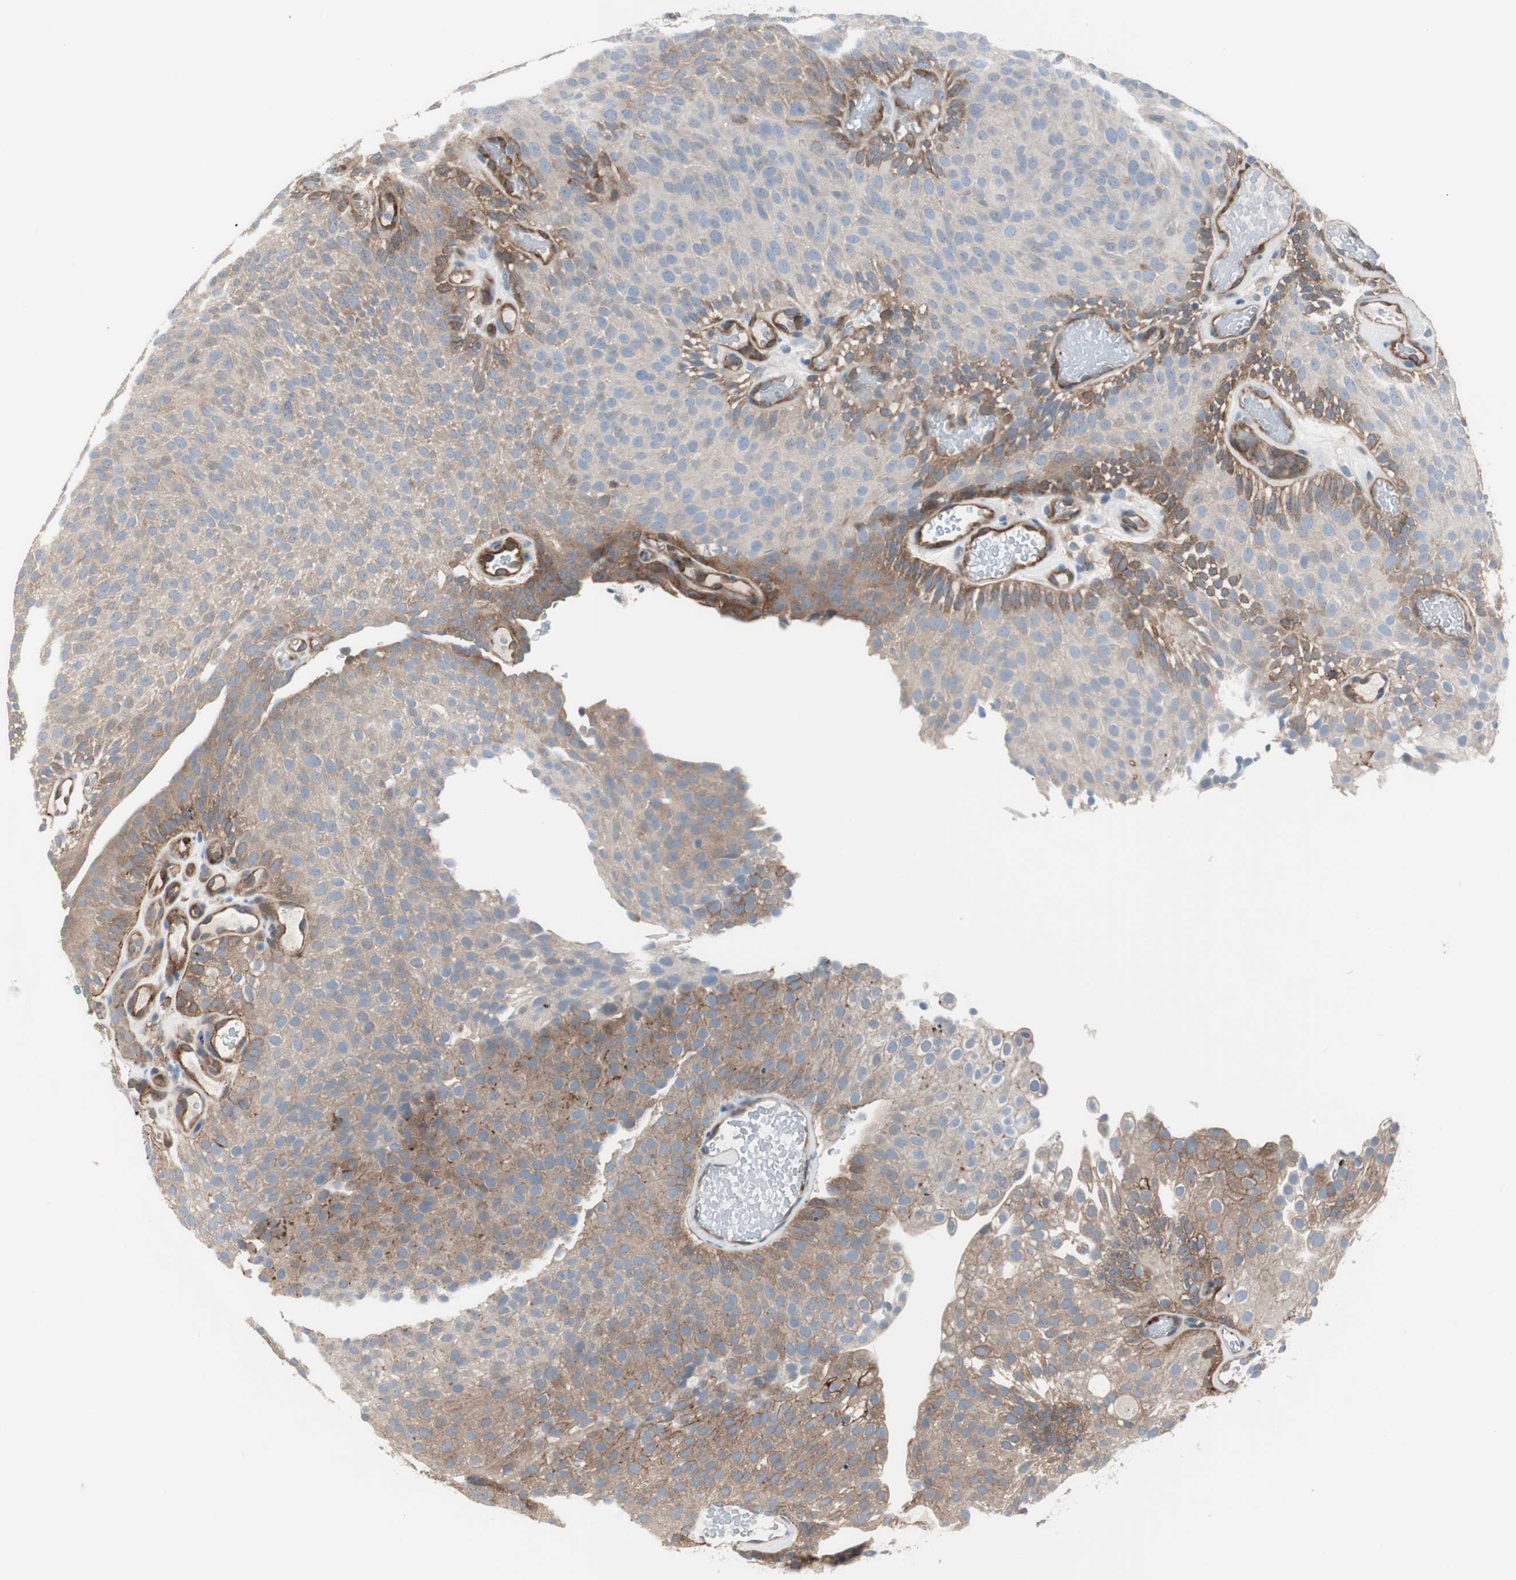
{"staining": {"intensity": "moderate", "quantity": ">75%", "location": "cytoplasmic/membranous"}, "tissue": "urothelial cancer", "cell_type": "Tumor cells", "image_type": "cancer", "snomed": [{"axis": "morphology", "description": "Urothelial carcinoma, Low grade"}, {"axis": "topography", "description": "Urinary bladder"}], "caption": "This is an image of immunohistochemistry (IHC) staining of low-grade urothelial carcinoma, which shows moderate expression in the cytoplasmic/membranous of tumor cells.", "gene": "SWAP70", "patient": {"sex": "male", "age": 78}}